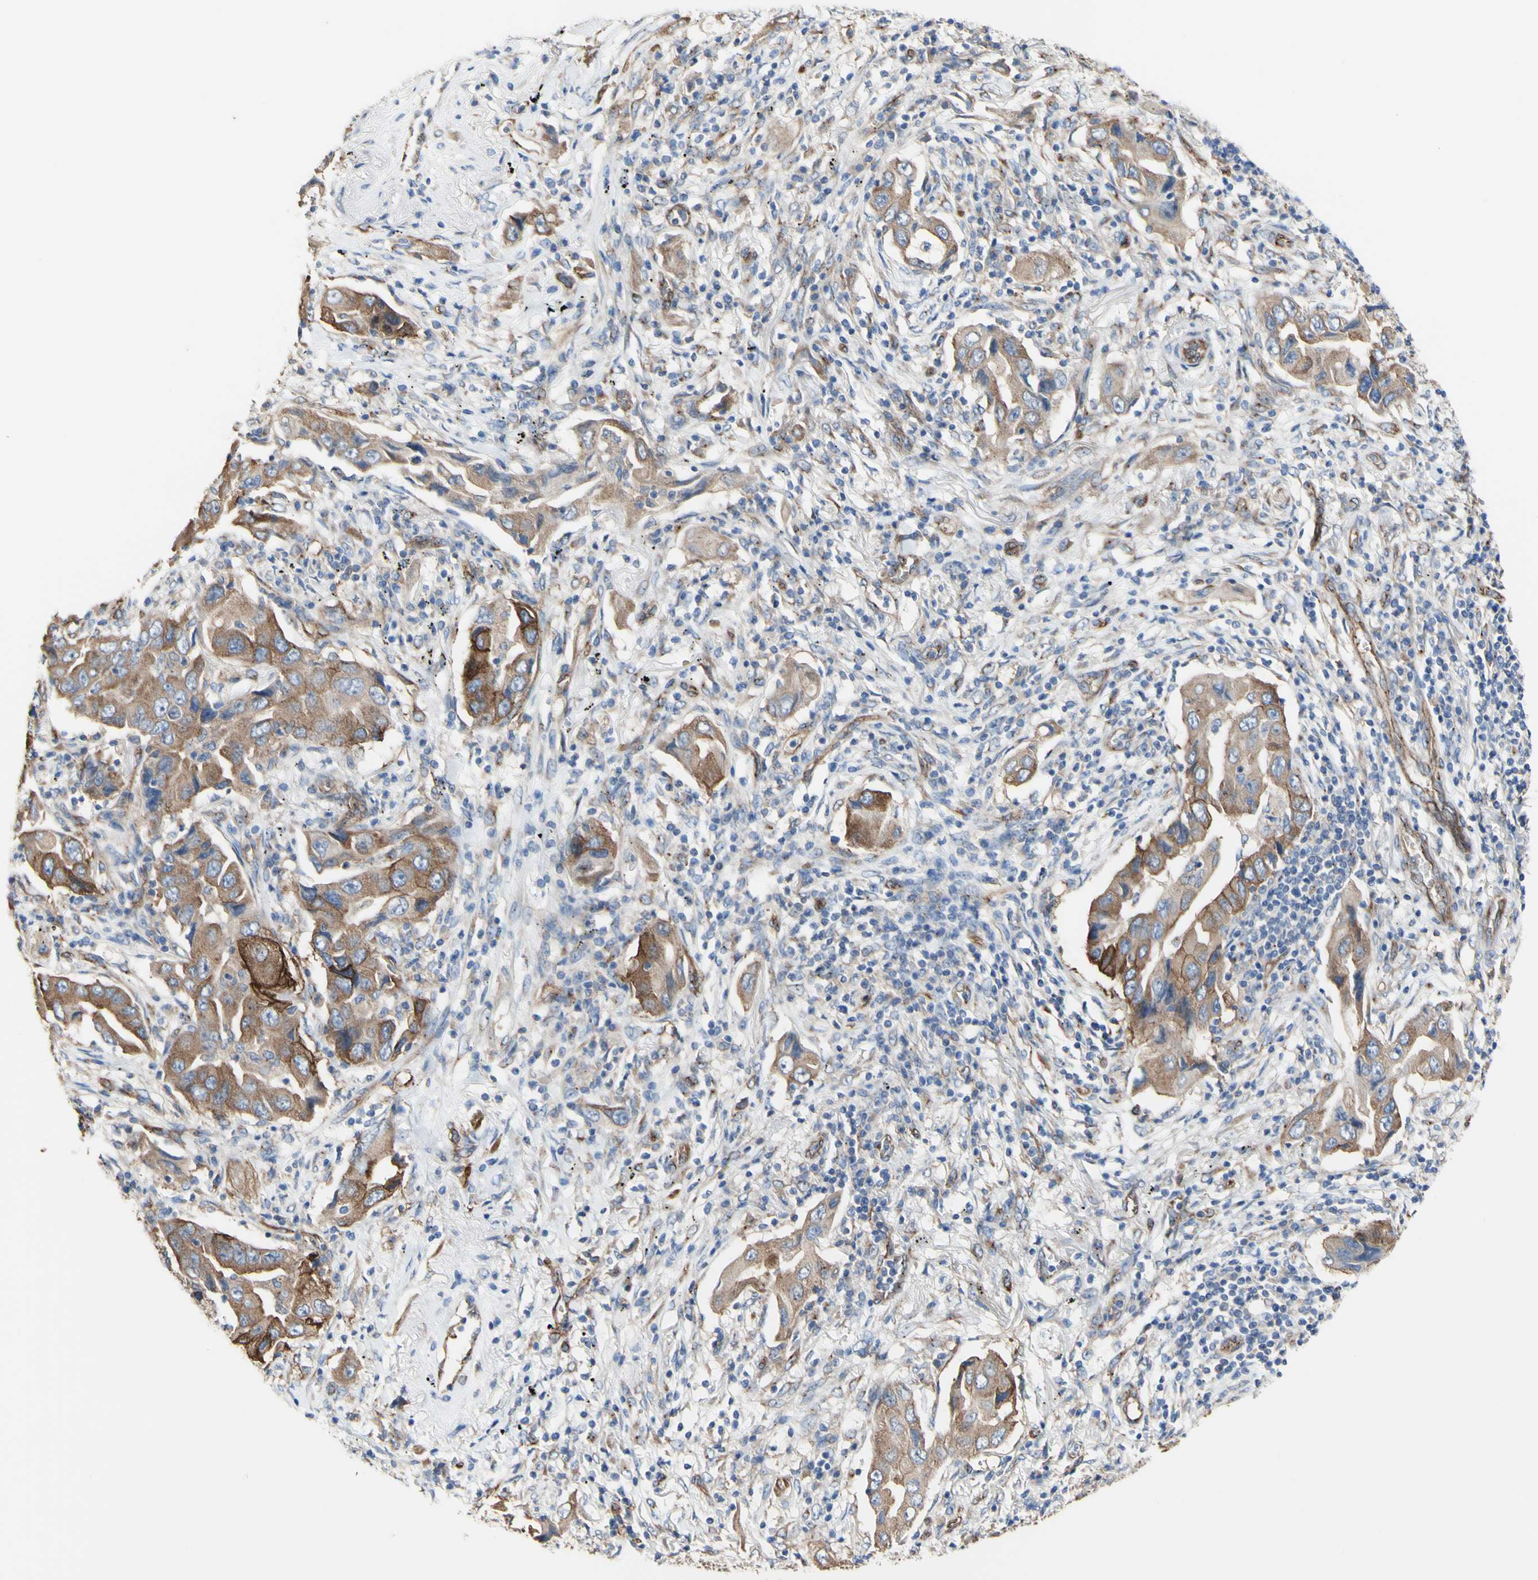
{"staining": {"intensity": "moderate", "quantity": ">75%", "location": "cytoplasmic/membranous"}, "tissue": "lung cancer", "cell_type": "Tumor cells", "image_type": "cancer", "snomed": [{"axis": "morphology", "description": "Adenocarcinoma, NOS"}, {"axis": "topography", "description": "Lung"}], "caption": "Immunohistochemistry histopathology image of neoplastic tissue: lung cancer stained using IHC displays medium levels of moderate protein expression localized specifically in the cytoplasmic/membranous of tumor cells, appearing as a cytoplasmic/membranous brown color.", "gene": "LRIG3", "patient": {"sex": "female", "age": 65}}